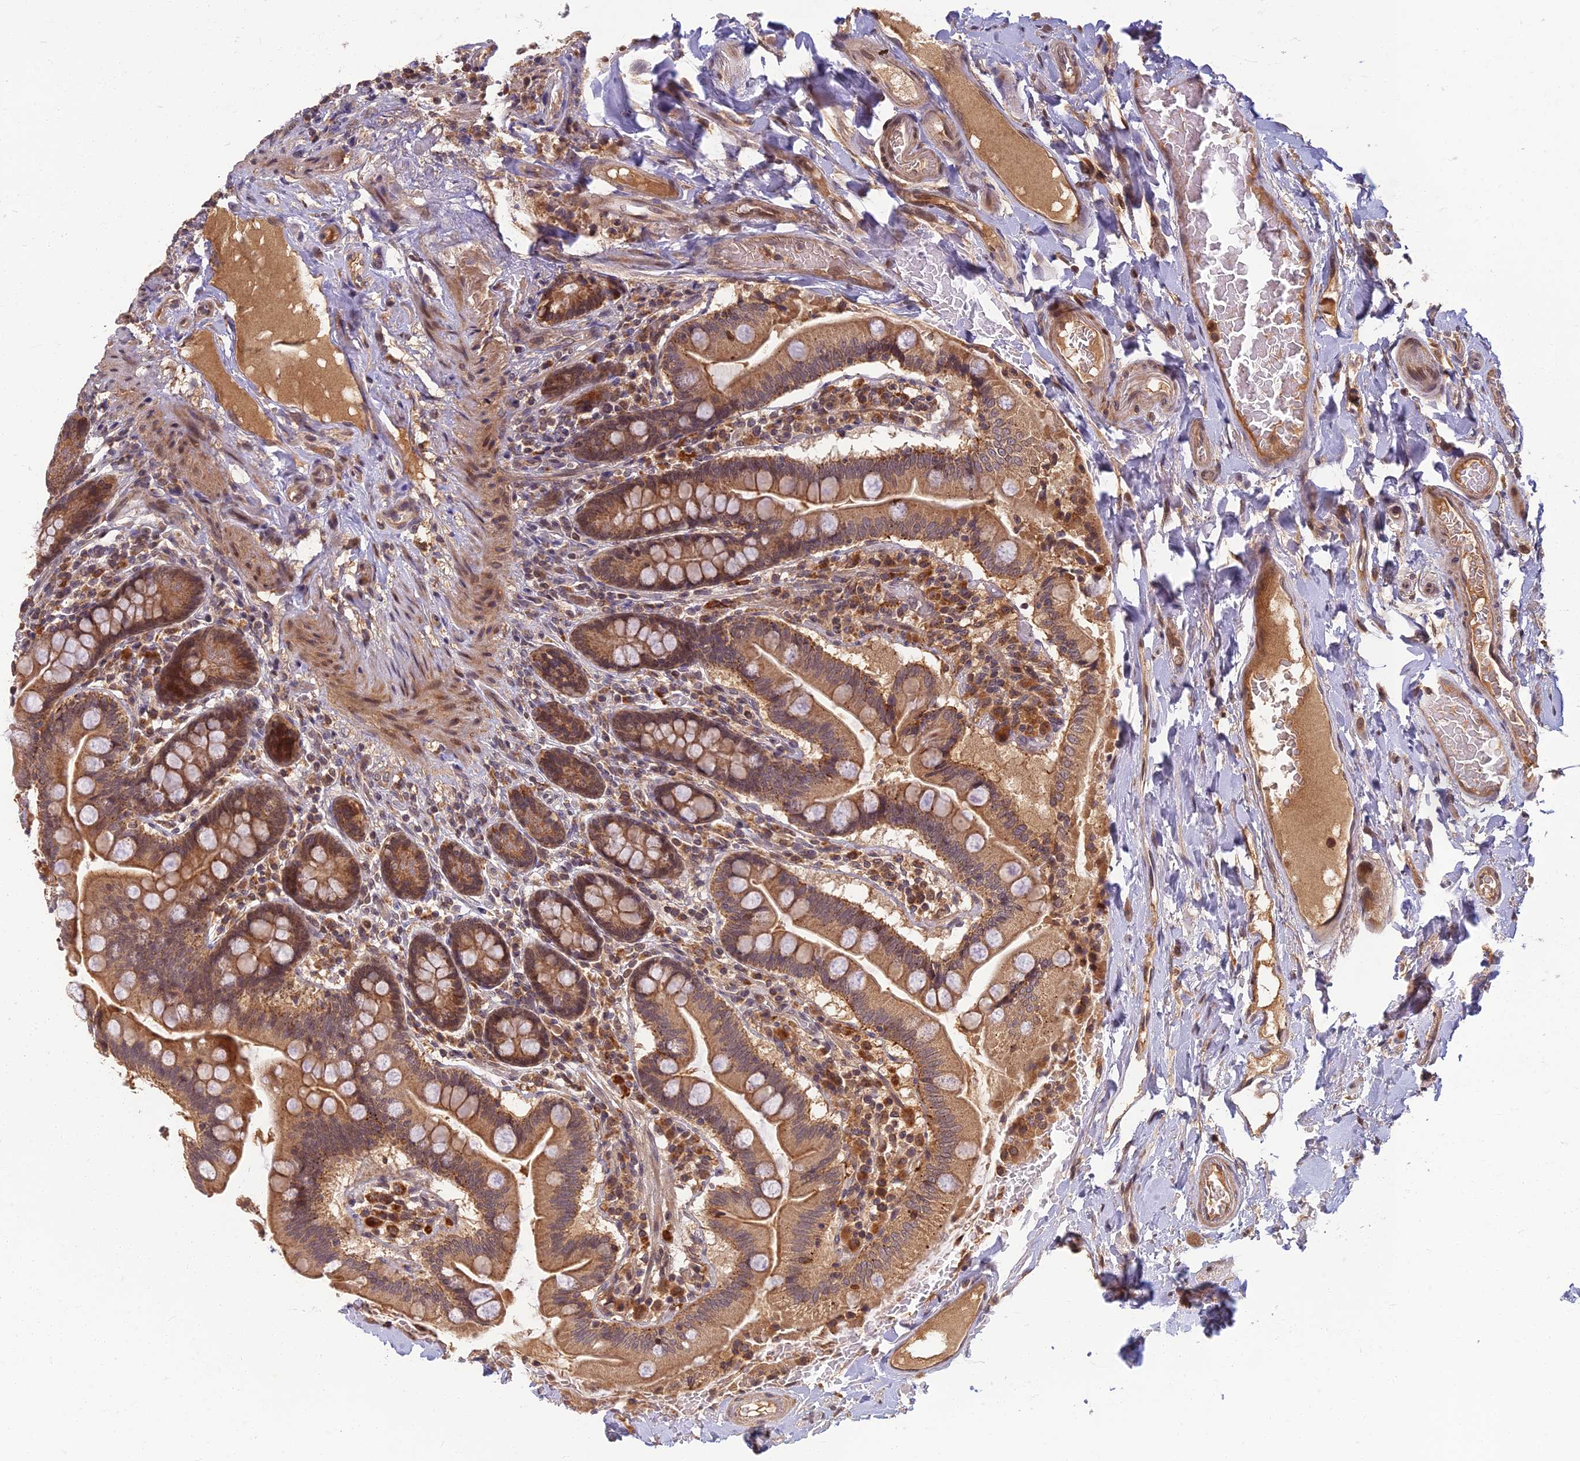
{"staining": {"intensity": "strong", "quantity": ">75%", "location": "cytoplasmic/membranous"}, "tissue": "small intestine", "cell_type": "Glandular cells", "image_type": "normal", "snomed": [{"axis": "morphology", "description": "Normal tissue, NOS"}, {"axis": "topography", "description": "Small intestine"}], "caption": "DAB (3,3'-diaminobenzidine) immunohistochemical staining of unremarkable human small intestine demonstrates strong cytoplasmic/membranous protein positivity in about >75% of glandular cells. (DAB IHC, brown staining for protein, blue staining for nuclei).", "gene": "RGL3", "patient": {"sex": "female", "age": 64}}